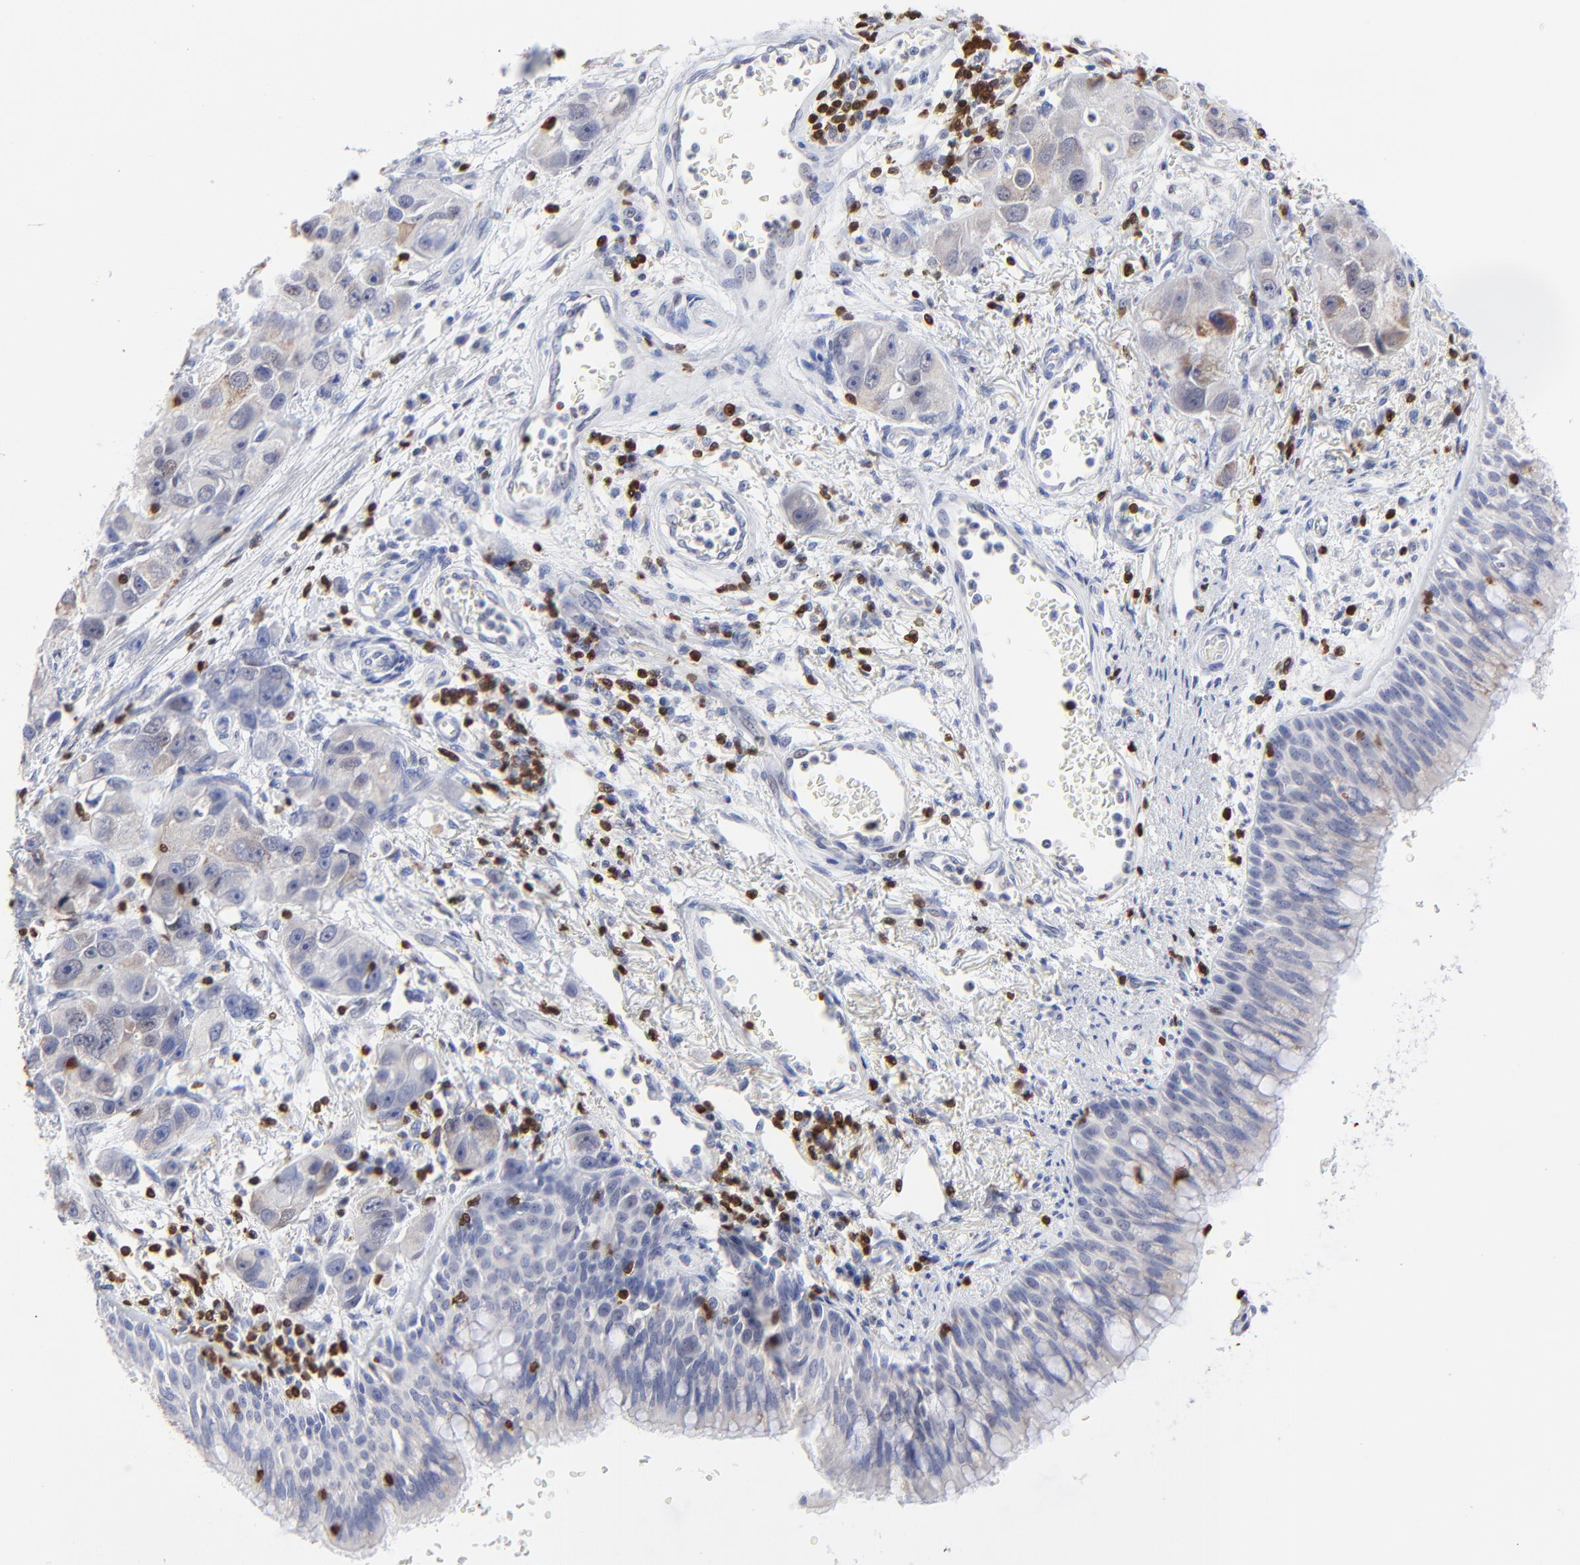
{"staining": {"intensity": "weak", "quantity": "<25%", "location": "cytoplasmic/membranous"}, "tissue": "bronchus", "cell_type": "Respiratory epithelial cells", "image_type": "normal", "snomed": [{"axis": "morphology", "description": "Normal tissue, NOS"}, {"axis": "morphology", "description": "Adenocarcinoma, NOS"}, {"axis": "morphology", "description": "Adenocarcinoma, metastatic, NOS"}, {"axis": "topography", "description": "Lymph node"}, {"axis": "topography", "description": "Bronchus"}, {"axis": "topography", "description": "Lung"}], "caption": "Immunohistochemical staining of unremarkable bronchus exhibits no significant staining in respiratory epithelial cells.", "gene": "ZAP70", "patient": {"sex": "female", "age": 54}}